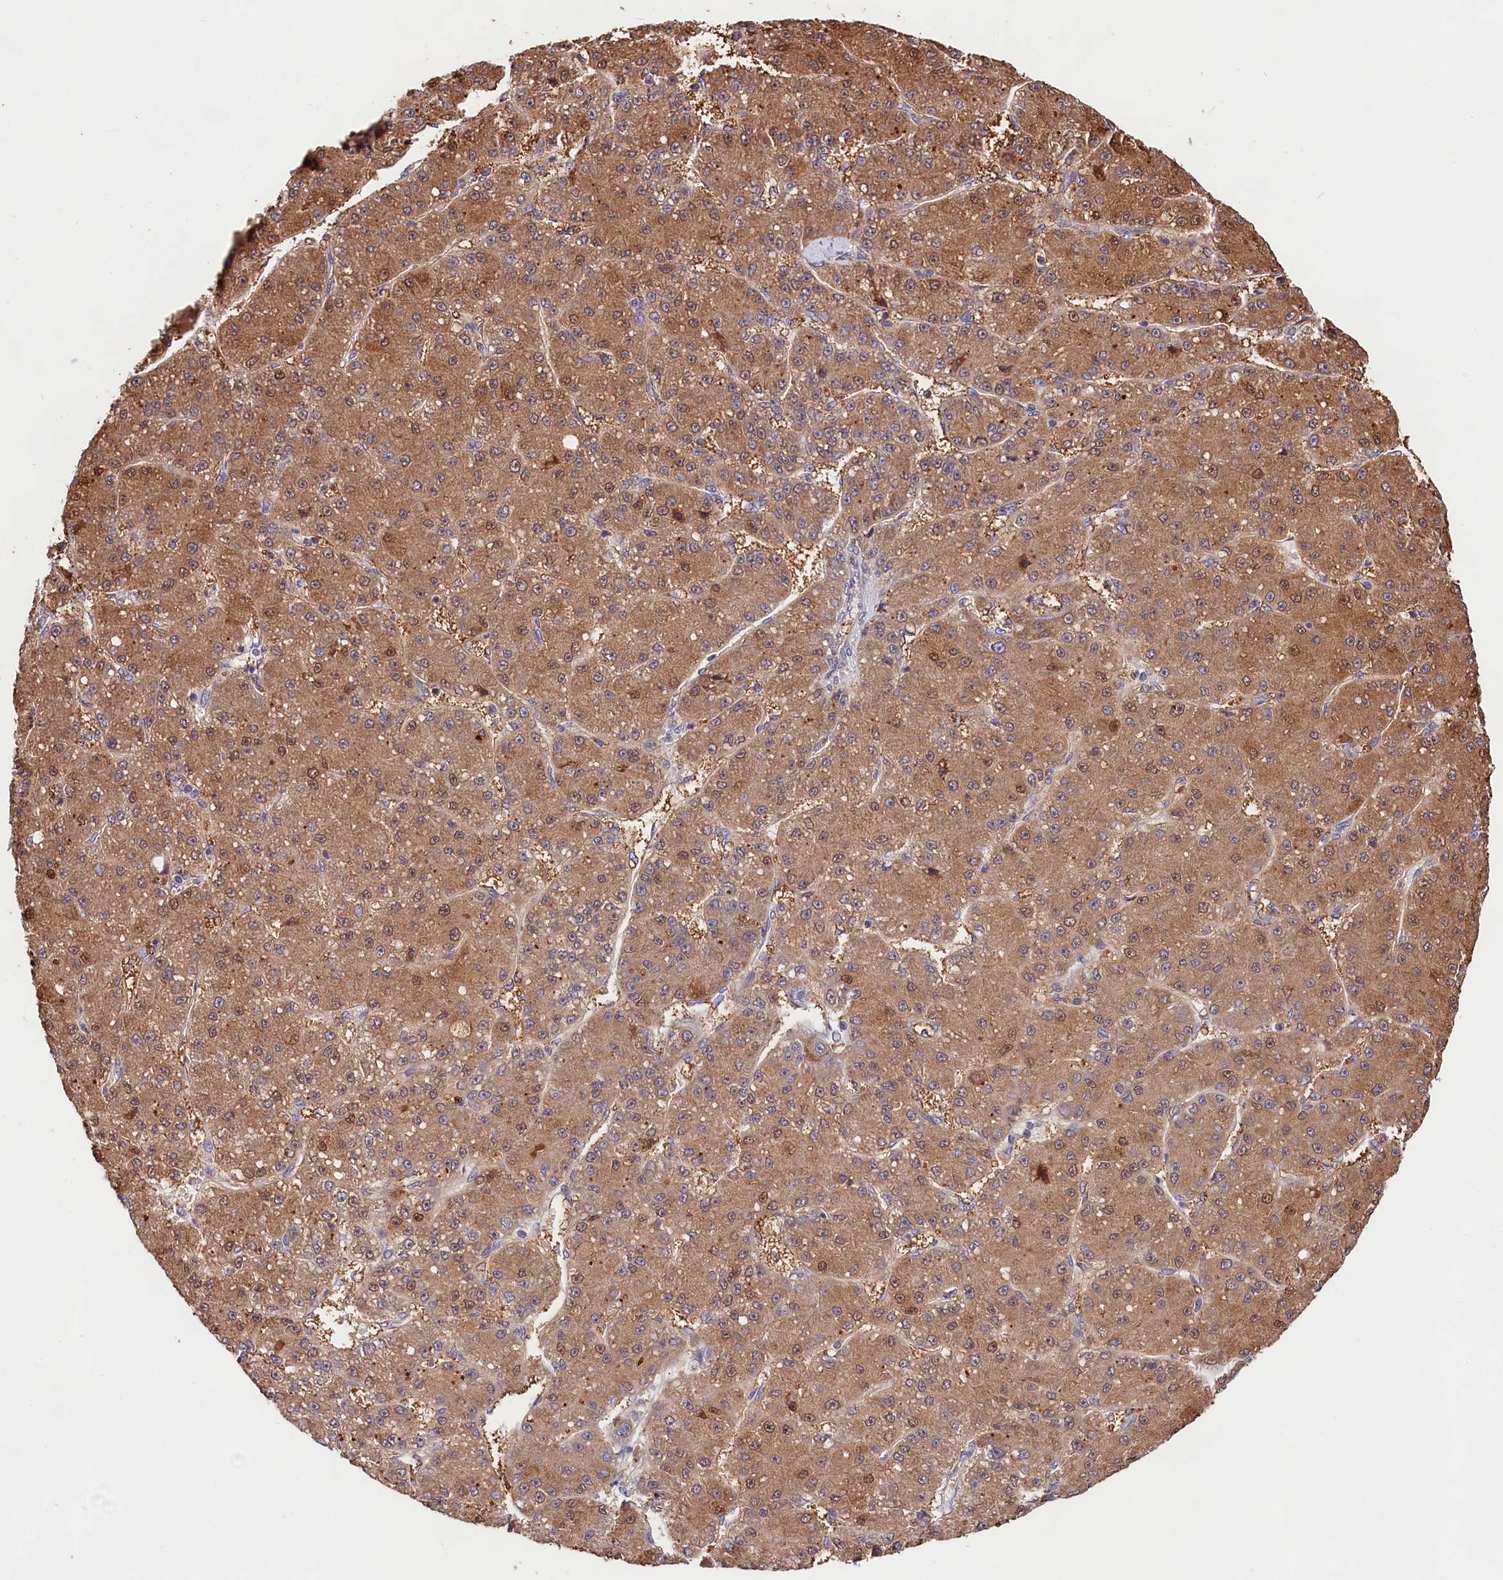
{"staining": {"intensity": "moderate", "quantity": ">75%", "location": "cytoplasmic/membranous"}, "tissue": "liver cancer", "cell_type": "Tumor cells", "image_type": "cancer", "snomed": [{"axis": "morphology", "description": "Carcinoma, Hepatocellular, NOS"}, {"axis": "topography", "description": "Liver"}], "caption": "A photomicrograph showing moderate cytoplasmic/membranous expression in approximately >75% of tumor cells in liver hepatocellular carcinoma, as visualized by brown immunohistochemical staining.", "gene": "SPG11", "patient": {"sex": "male", "age": 67}}